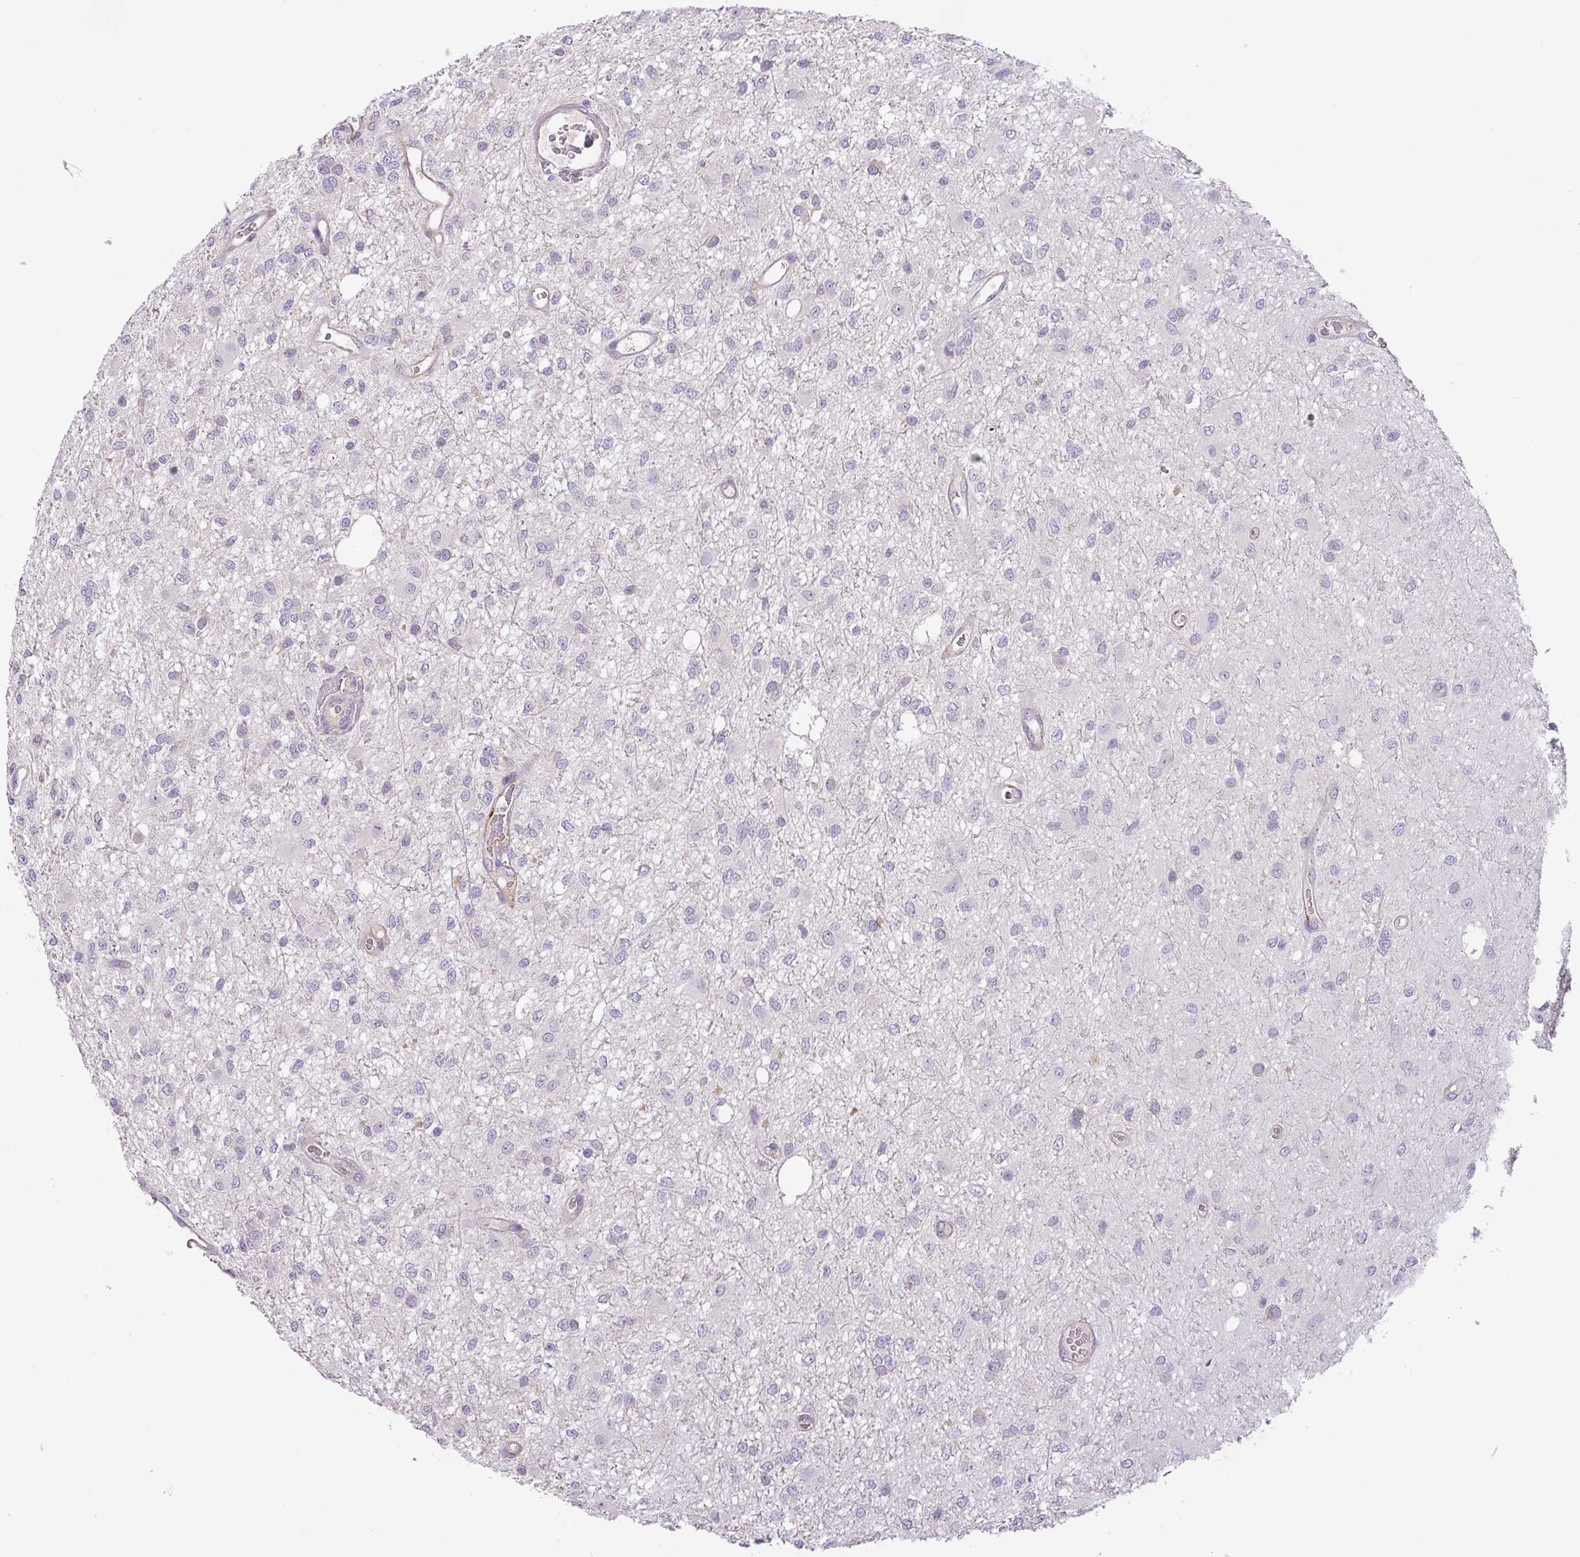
{"staining": {"intensity": "negative", "quantity": "none", "location": "none"}, "tissue": "glioma", "cell_type": "Tumor cells", "image_type": "cancer", "snomed": [{"axis": "morphology", "description": "Glioma, malignant, Low grade"}, {"axis": "topography", "description": "Cerebellum"}], "caption": "Immunohistochemical staining of glioma exhibits no significant staining in tumor cells.", "gene": "ZNF394", "patient": {"sex": "female", "age": 5}}